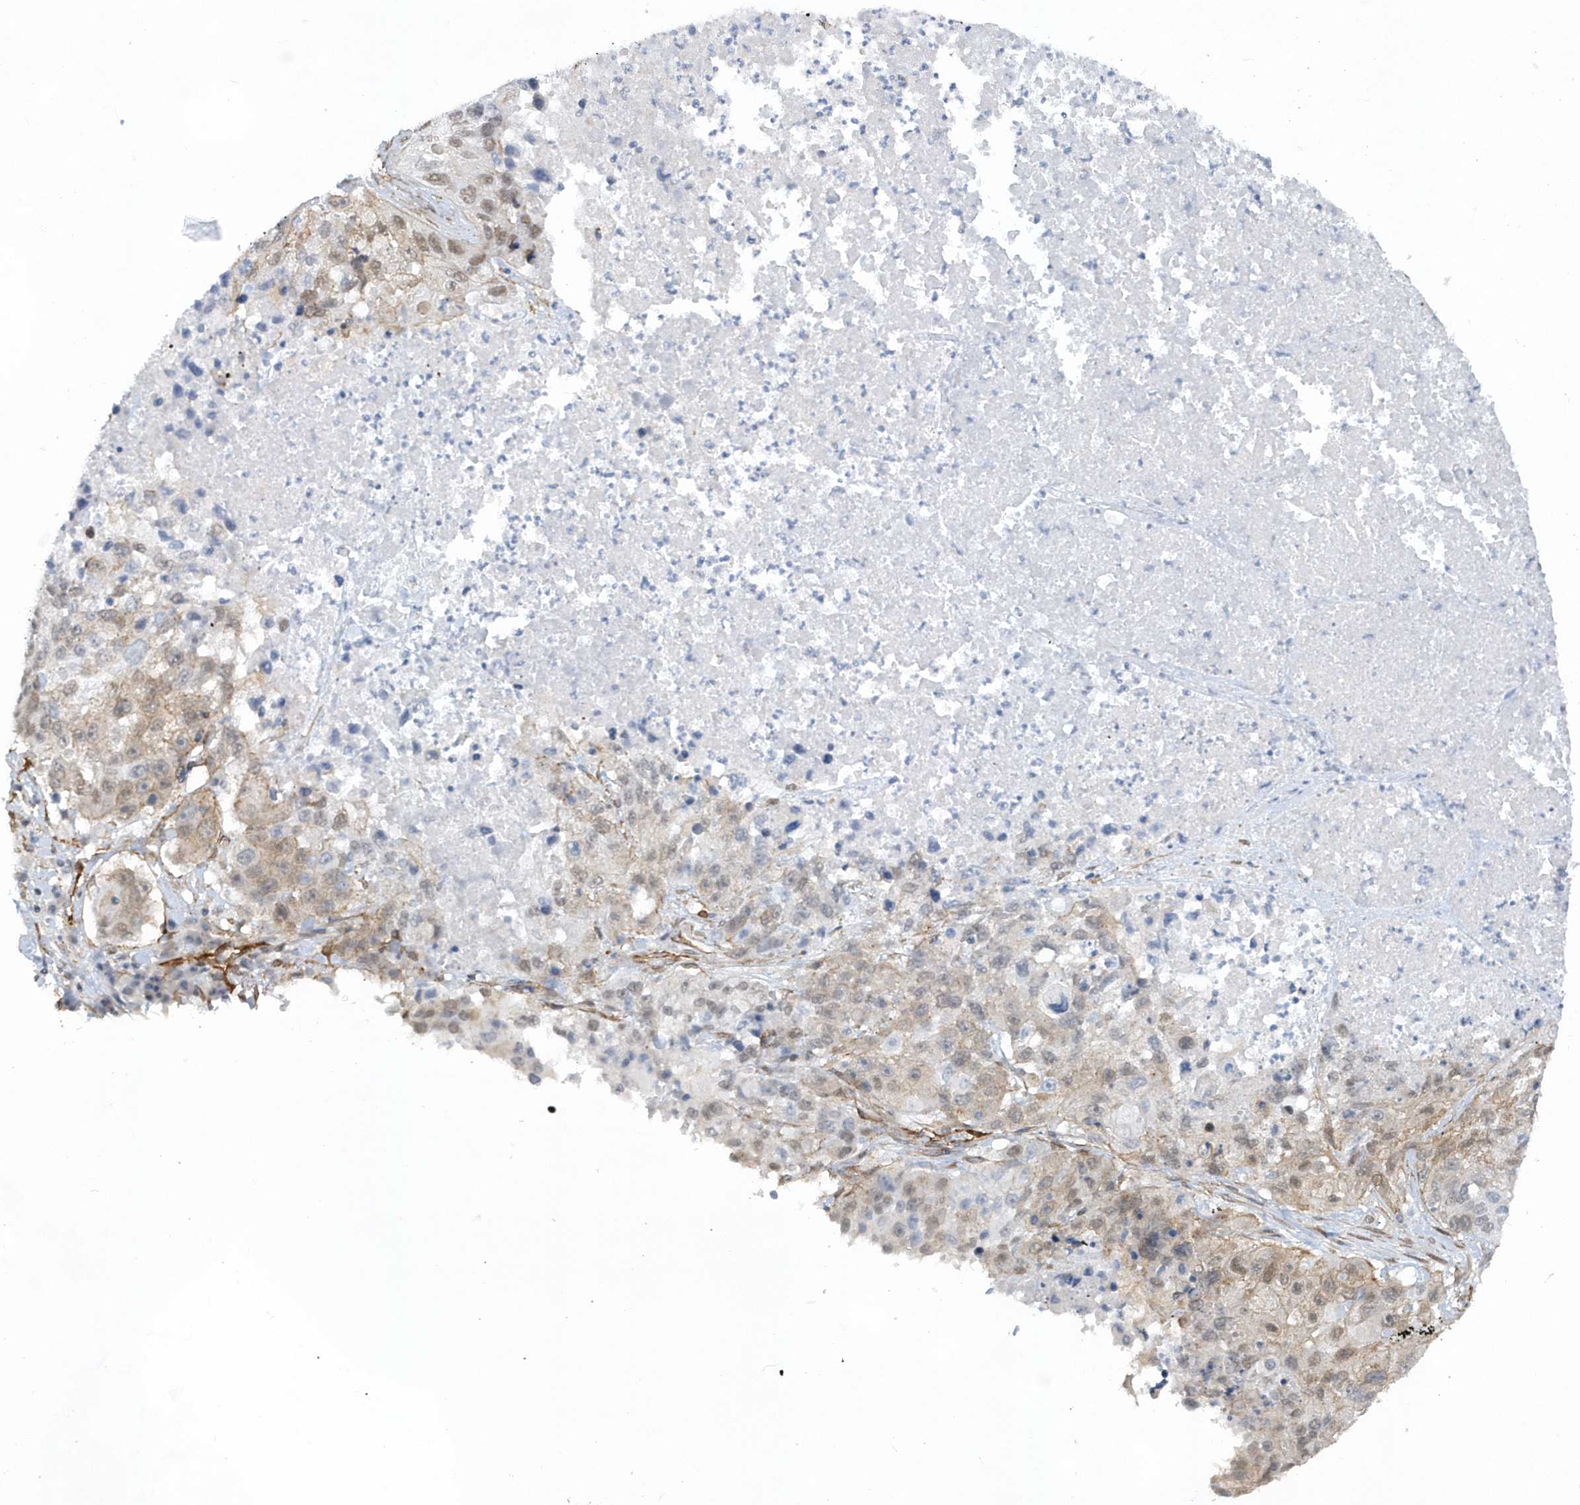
{"staining": {"intensity": "weak", "quantity": "25%-75%", "location": "cytoplasmic/membranous,nuclear"}, "tissue": "lung cancer", "cell_type": "Tumor cells", "image_type": "cancer", "snomed": [{"axis": "morphology", "description": "Squamous cell carcinoma, NOS"}, {"axis": "topography", "description": "Lung"}], "caption": "The micrograph reveals immunohistochemical staining of lung cancer (squamous cell carcinoma). There is weak cytoplasmic/membranous and nuclear positivity is seen in approximately 25%-75% of tumor cells.", "gene": "RAI14", "patient": {"sex": "male", "age": 61}}